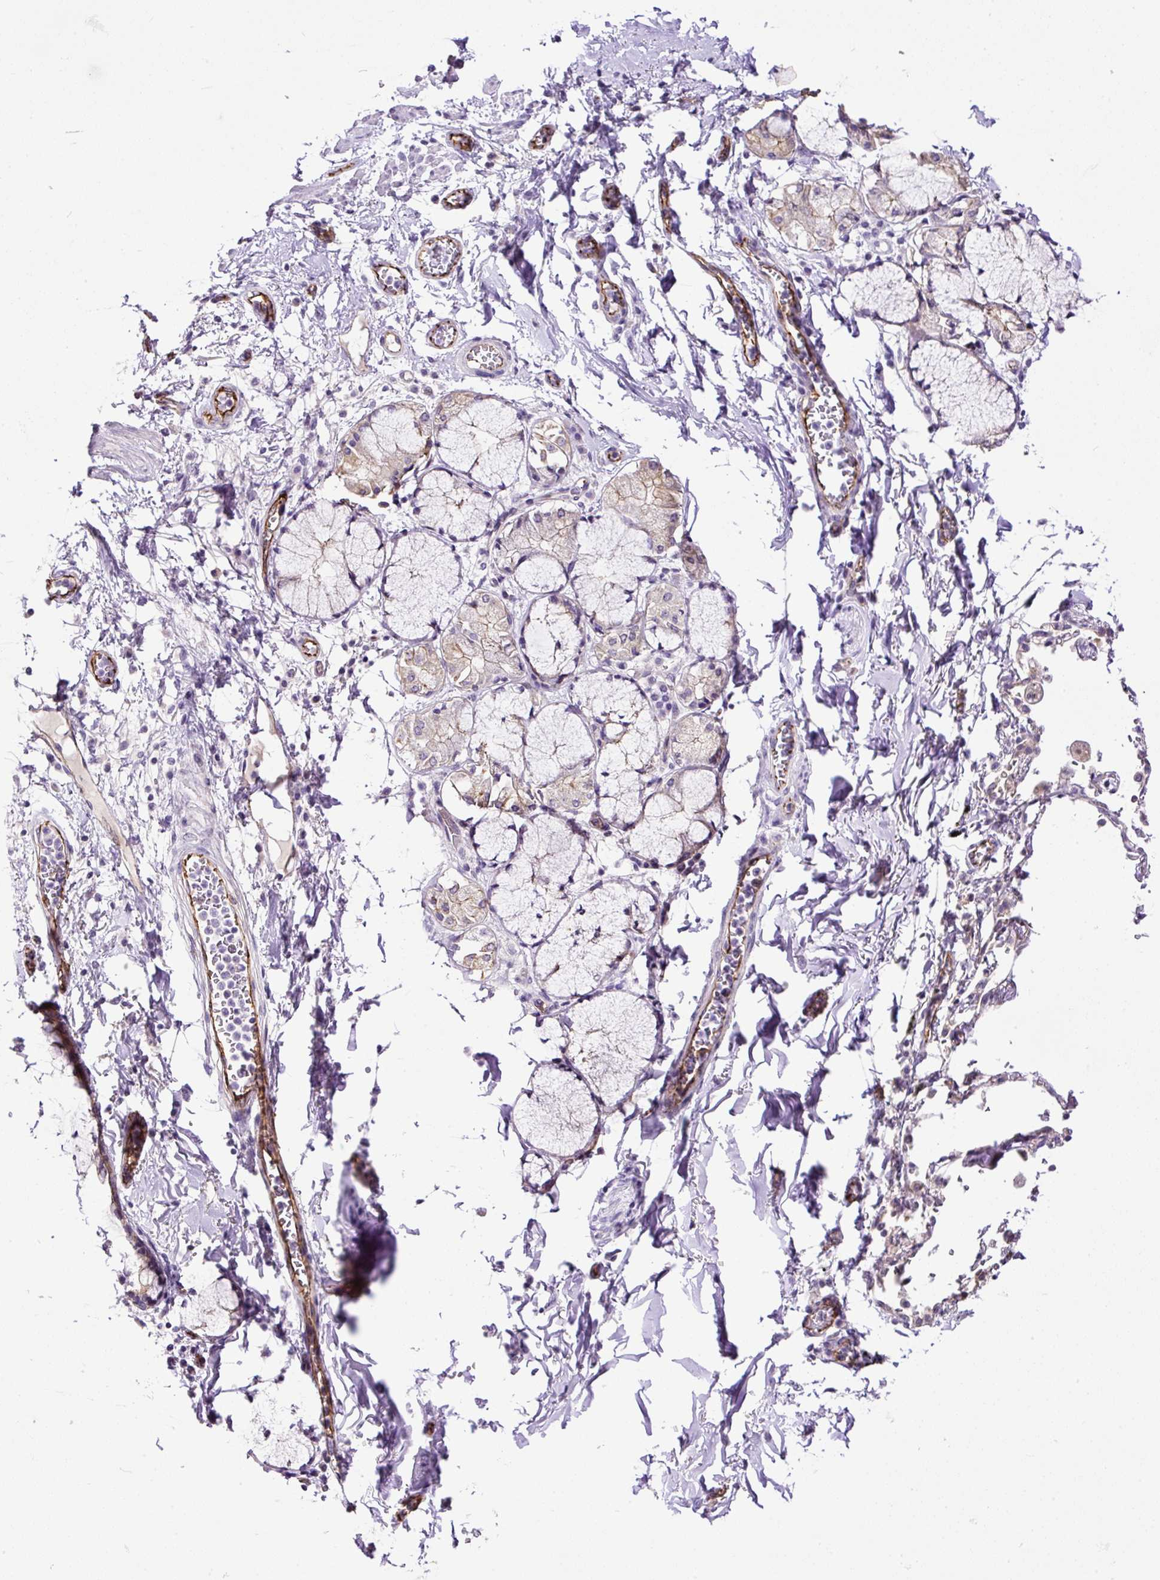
{"staining": {"intensity": "negative", "quantity": "none", "location": "none"}, "tissue": "adipose tissue", "cell_type": "Adipocytes", "image_type": "normal", "snomed": [{"axis": "morphology", "description": "Normal tissue, NOS"}, {"axis": "morphology", "description": "Degeneration, NOS"}, {"axis": "topography", "description": "Cartilage tissue"}, {"axis": "topography", "description": "Lung"}], "caption": "DAB (3,3'-diaminobenzidine) immunohistochemical staining of unremarkable human adipose tissue demonstrates no significant expression in adipocytes. The staining is performed using DAB (3,3'-diaminobenzidine) brown chromogen with nuclei counter-stained in using hematoxylin.", "gene": "MAGEB16", "patient": {"sex": "female", "age": 61}}